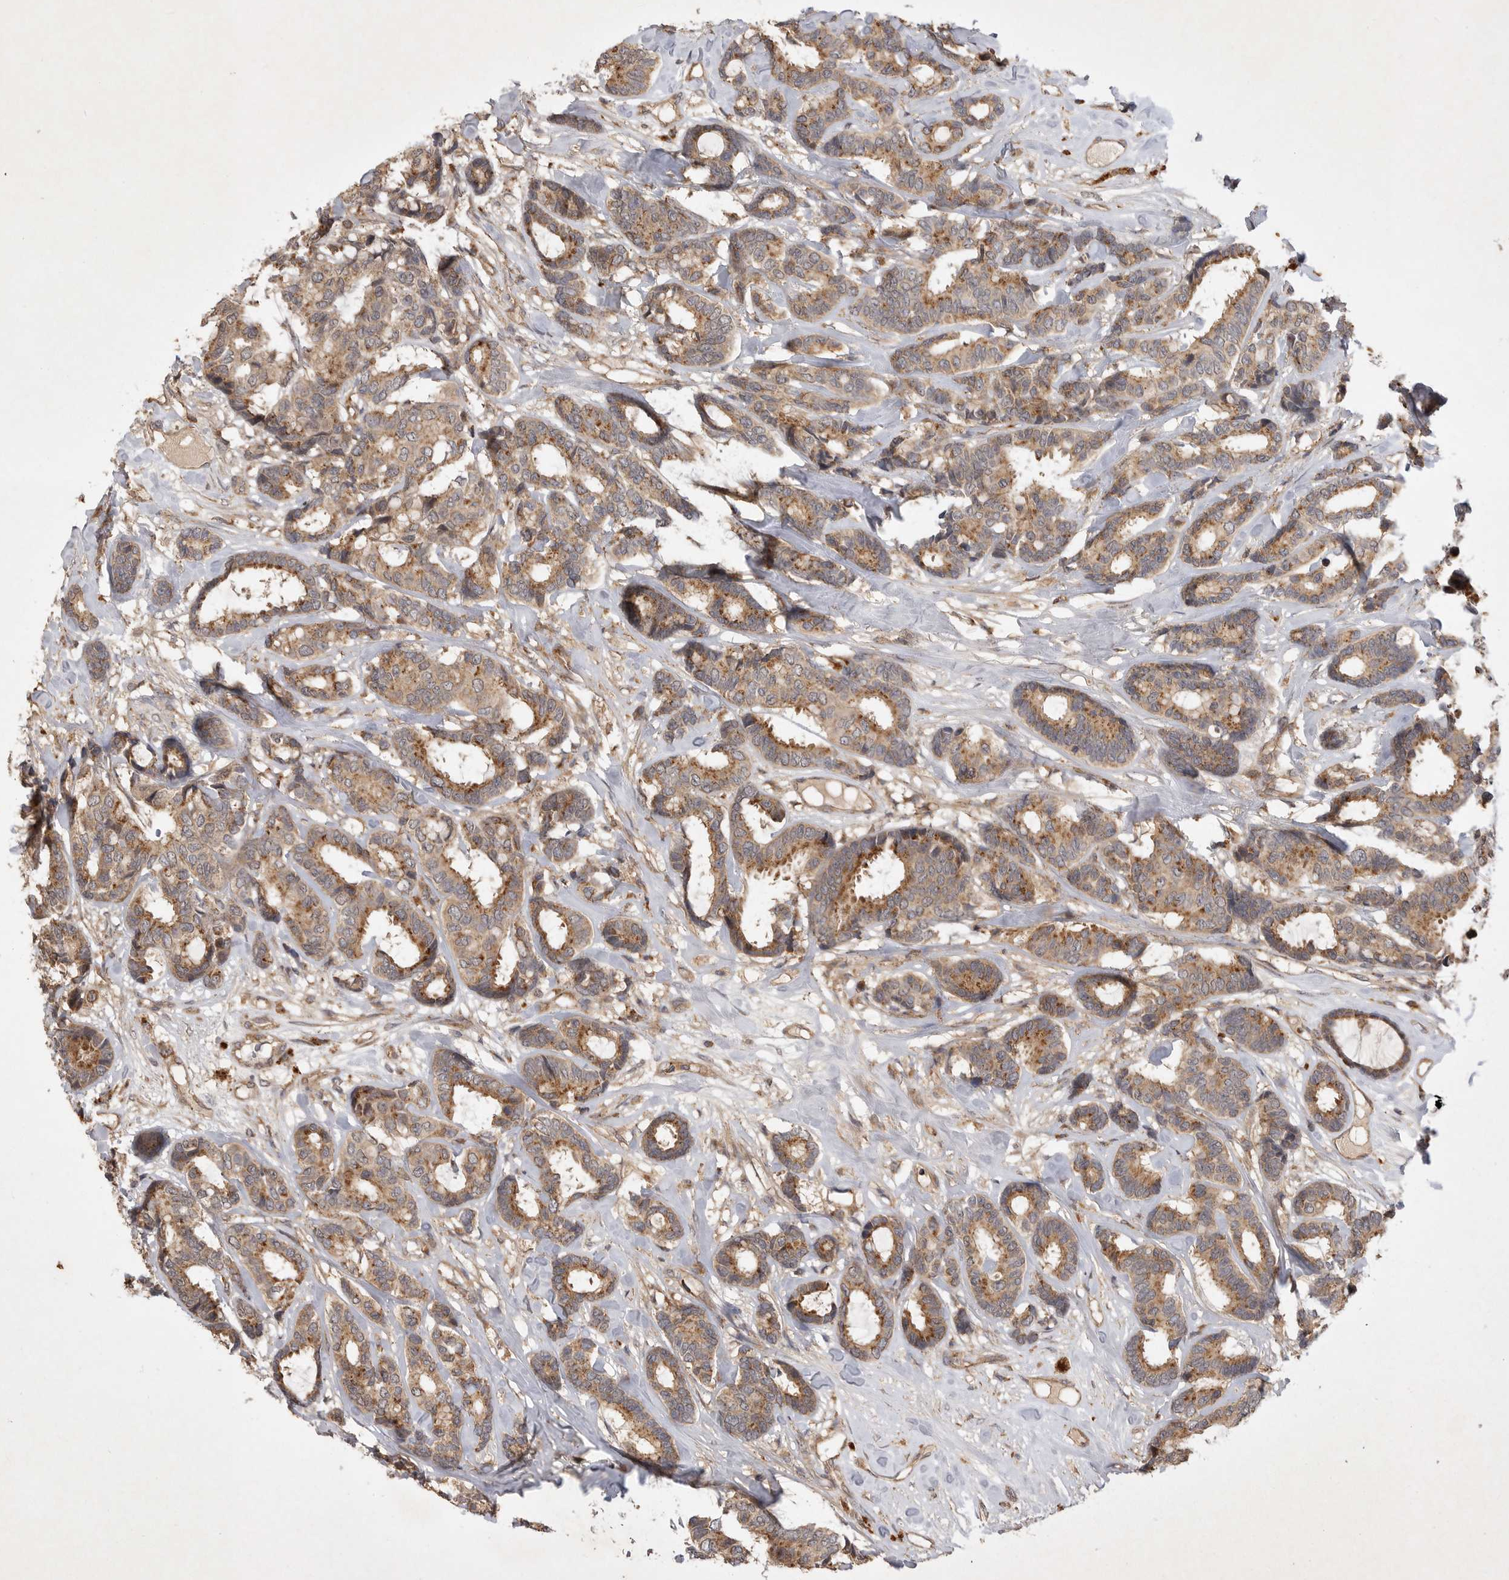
{"staining": {"intensity": "moderate", "quantity": ">75%", "location": "cytoplasmic/membranous"}, "tissue": "breast cancer", "cell_type": "Tumor cells", "image_type": "cancer", "snomed": [{"axis": "morphology", "description": "Duct carcinoma"}, {"axis": "topography", "description": "Breast"}], "caption": "Immunohistochemistry (IHC) (DAB) staining of intraductal carcinoma (breast) demonstrates moderate cytoplasmic/membranous protein staining in about >75% of tumor cells. (IHC, brightfield microscopy, high magnification).", "gene": "ZNF232", "patient": {"sex": "female", "age": 87}}